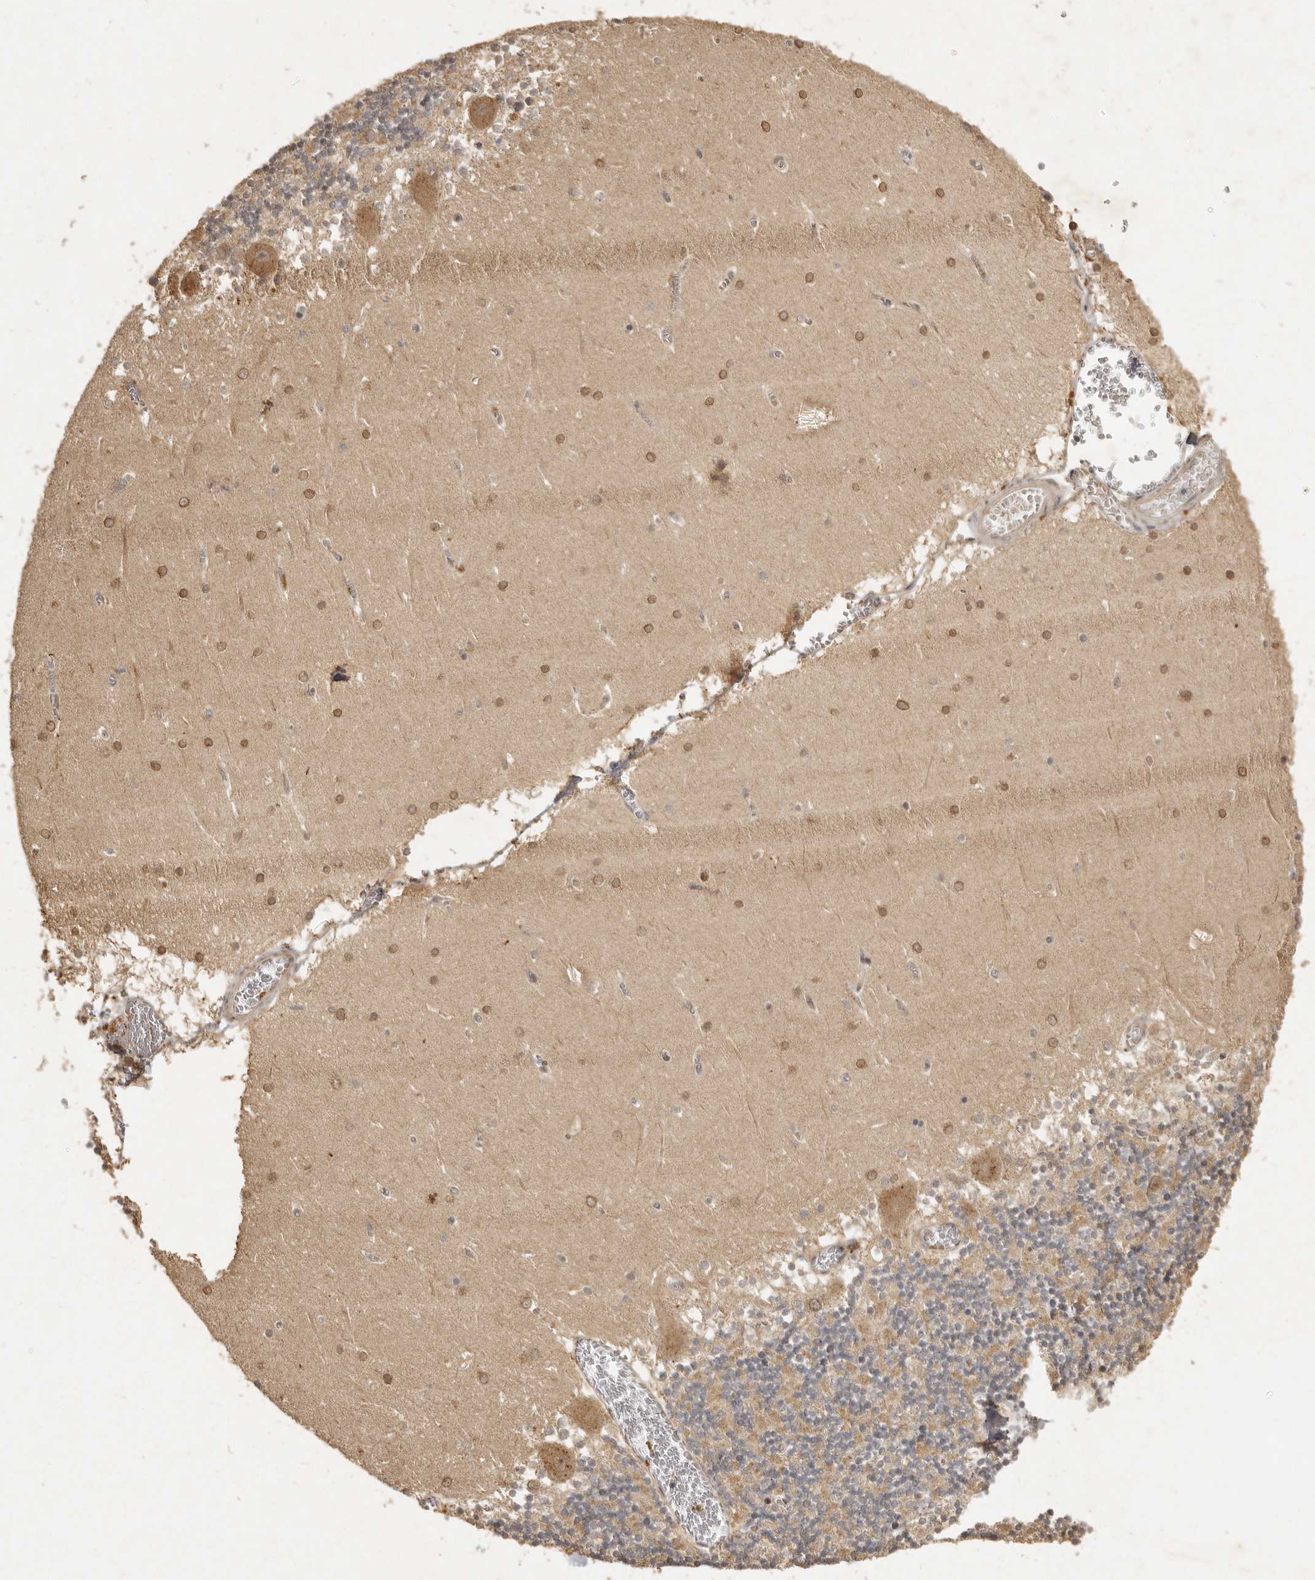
{"staining": {"intensity": "weak", "quantity": ">75%", "location": "cytoplasmic/membranous"}, "tissue": "cerebellum", "cell_type": "Cells in granular layer", "image_type": "normal", "snomed": [{"axis": "morphology", "description": "Normal tissue, NOS"}, {"axis": "topography", "description": "Cerebellum"}], "caption": "DAB (3,3'-diaminobenzidine) immunohistochemical staining of normal cerebellum exhibits weak cytoplasmic/membranous protein expression in about >75% of cells in granular layer.", "gene": "SEMA3A", "patient": {"sex": "female", "age": 28}}